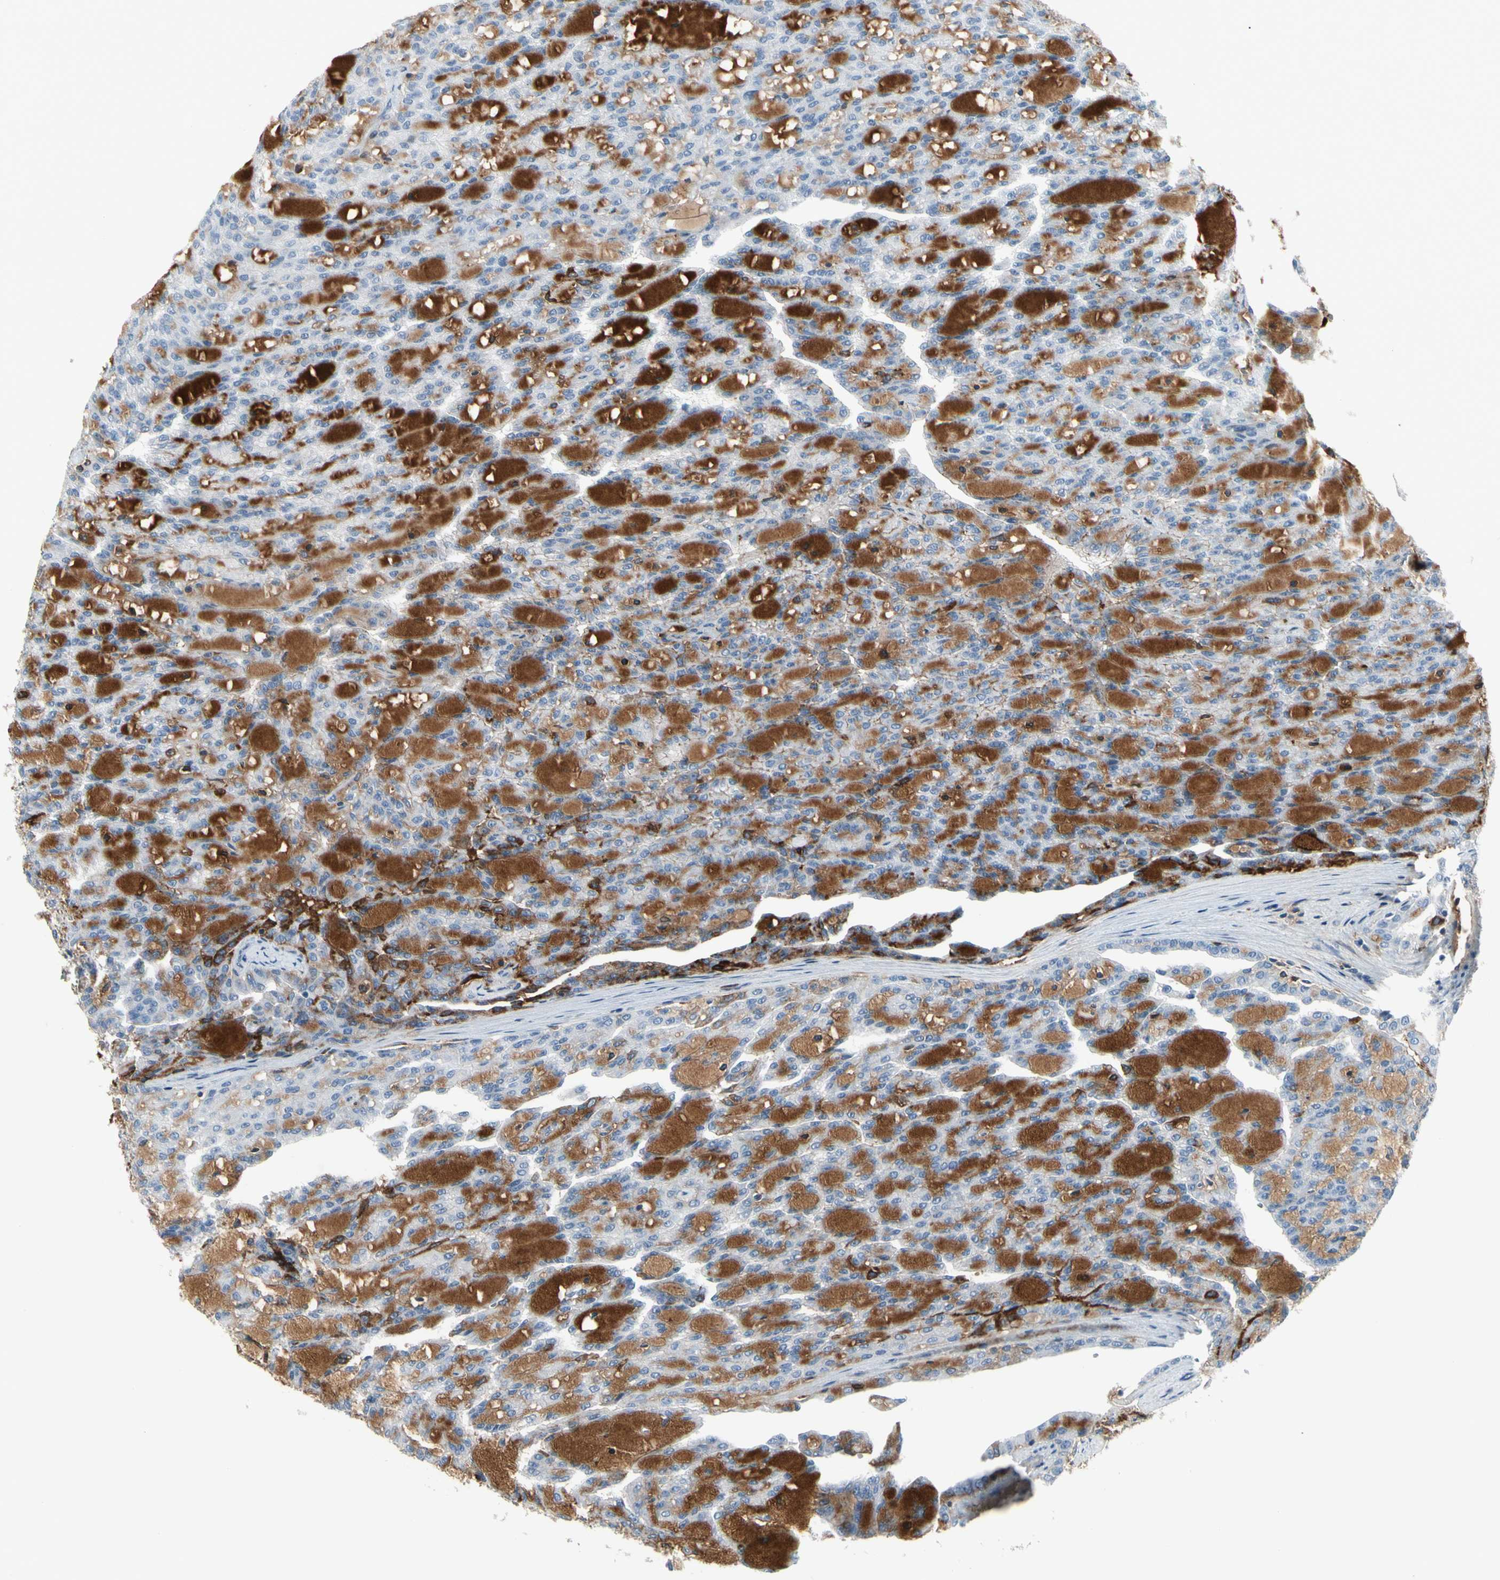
{"staining": {"intensity": "moderate", "quantity": "<25%", "location": "cytoplasmic/membranous"}, "tissue": "renal cancer", "cell_type": "Tumor cells", "image_type": "cancer", "snomed": [{"axis": "morphology", "description": "Adenocarcinoma, NOS"}, {"axis": "topography", "description": "Kidney"}], "caption": "A histopathology image of human renal cancer (adenocarcinoma) stained for a protein shows moderate cytoplasmic/membranous brown staining in tumor cells. (IHC, brightfield microscopy, high magnification).", "gene": "IGHG1", "patient": {"sex": "male", "age": 63}}